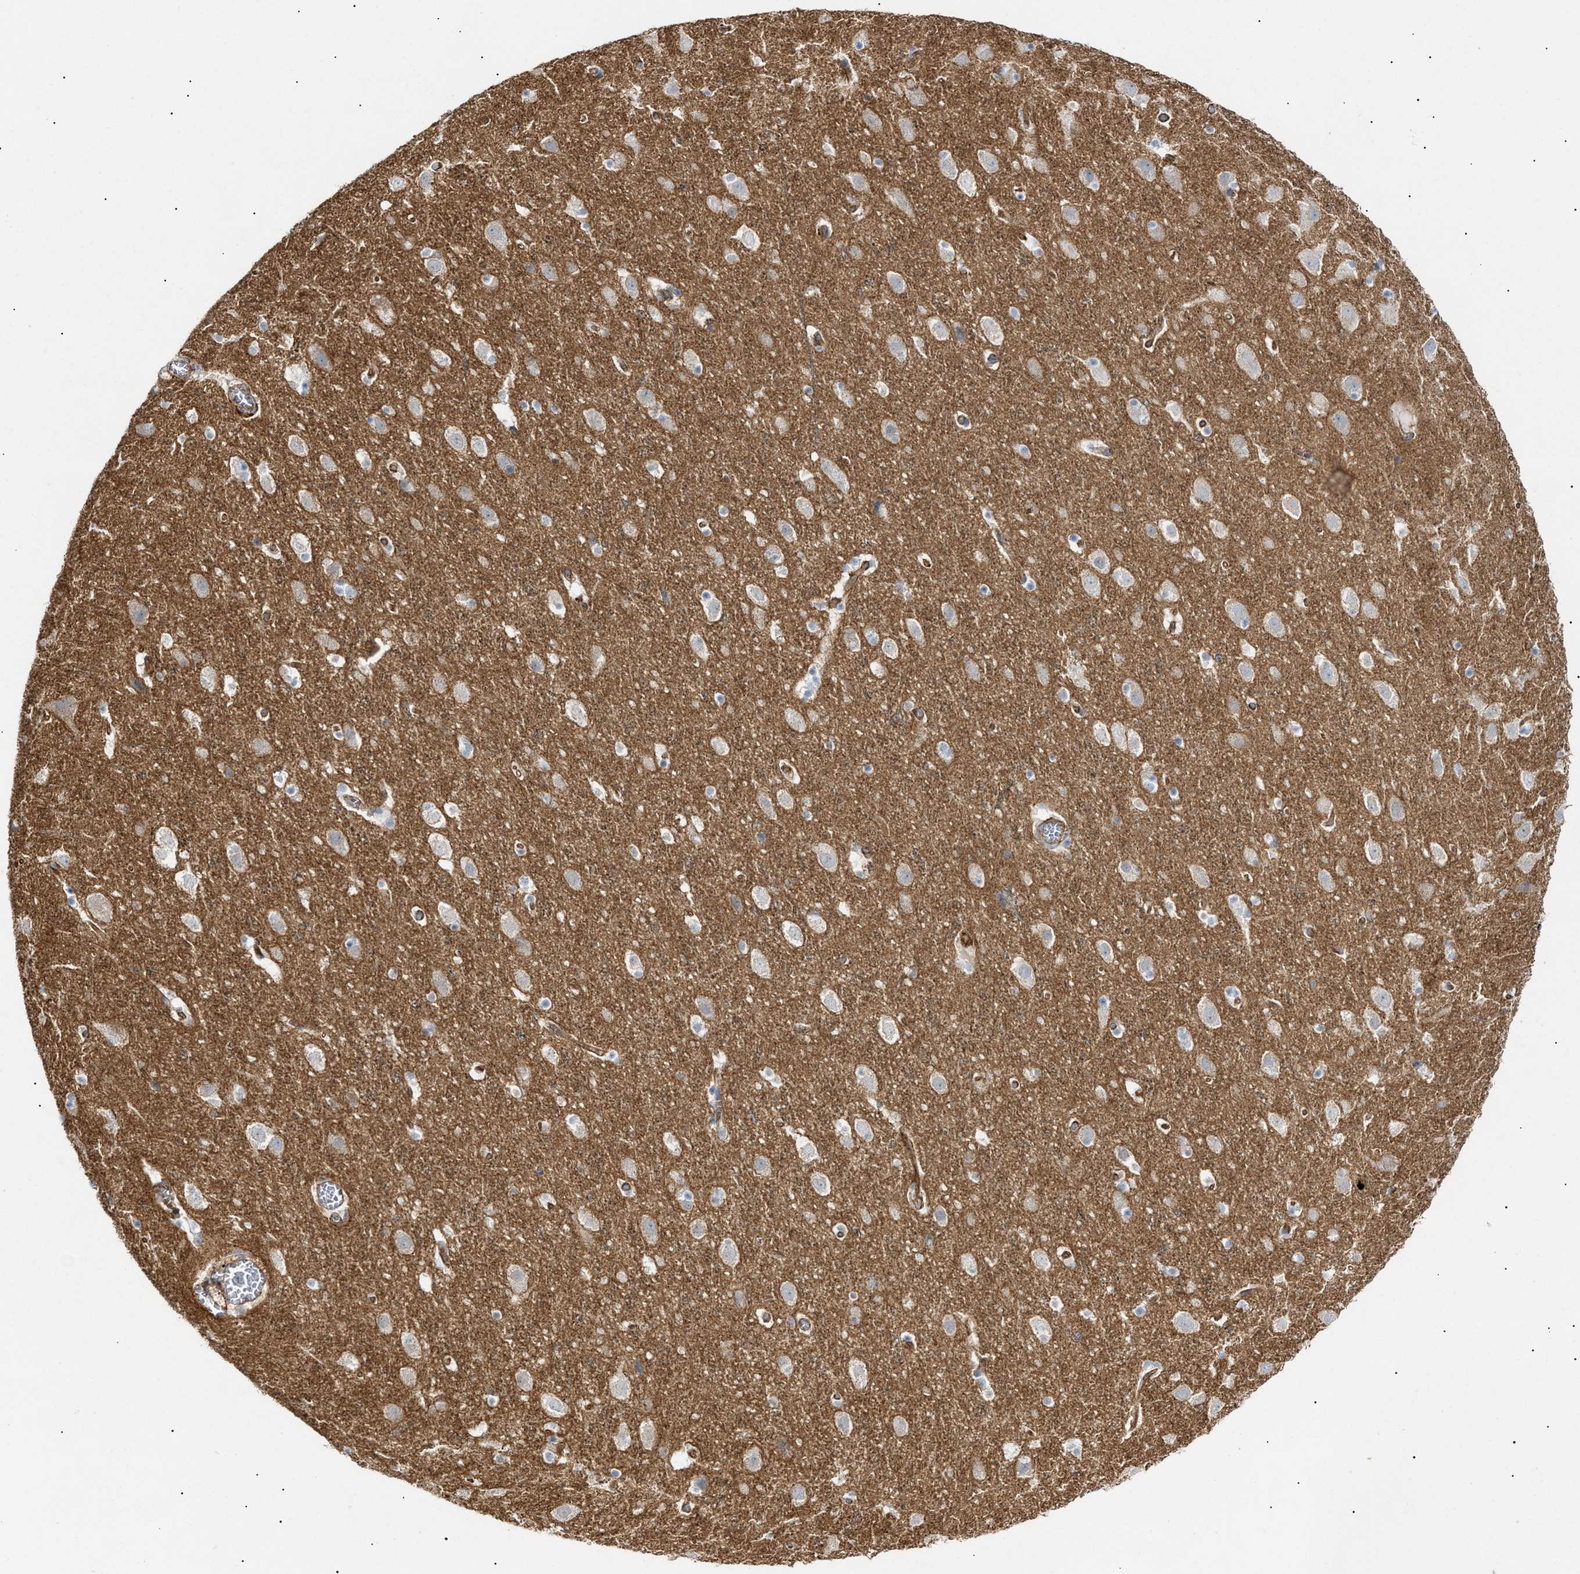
{"staining": {"intensity": "moderate", "quantity": ">75%", "location": "cytoplasmic/membranous"}, "tissue": "cerebral cortex", "cell_type": "Endothelial cells", "image_type": "normal", "snomed": [{"axis": "morphology", "description": "Normal tissue, NOS"}, {"axis": "topography", "description": "Cerebral cortex"}], "caption": "Endothelial cells exhibit moderate cytoplasmic/membranous staining in about >75% of cells in normal cerebral cortex. Nuclei are stained in blue.", "gene": "ZFHX2", "patient": {"sex": "male", "age": 45}}